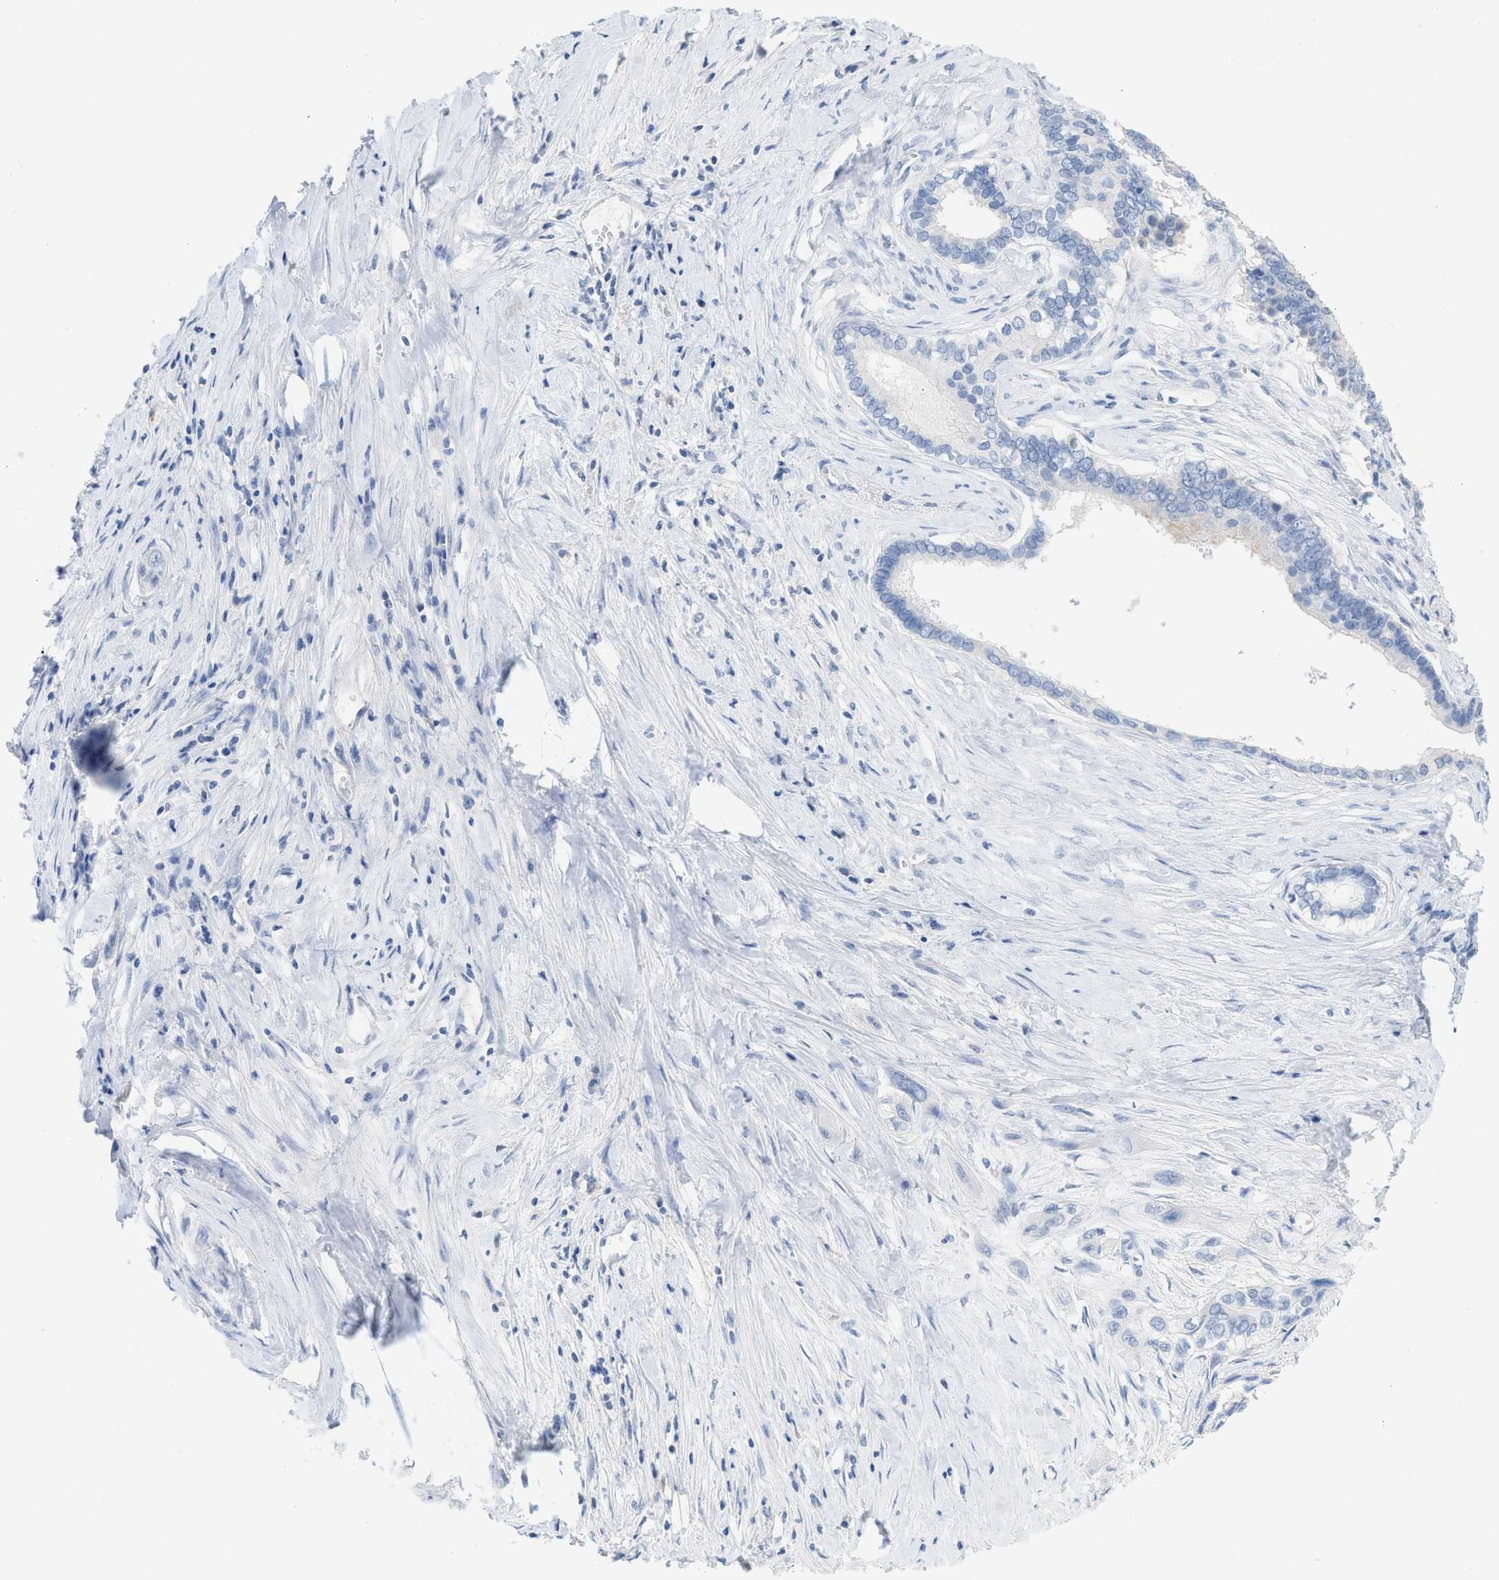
{"staining": {"intensity": "negative", "quantity": "none", "location": "none"}, "tissue": "pancreatic cancer", "cell_type": "Tumor cells", "image_type": "cancer", "snomed": [{"axis": "morphology", "description": "Adenocarcinoma, NOS"}, {"axis": "topography", "description": "Pancreas"}], "caption": "Tumor cells show no significant positivity in adenocarcinoma (pancreatic).", "gene": "PAPPA", "patient": {"sex": "male", "age": 73}}